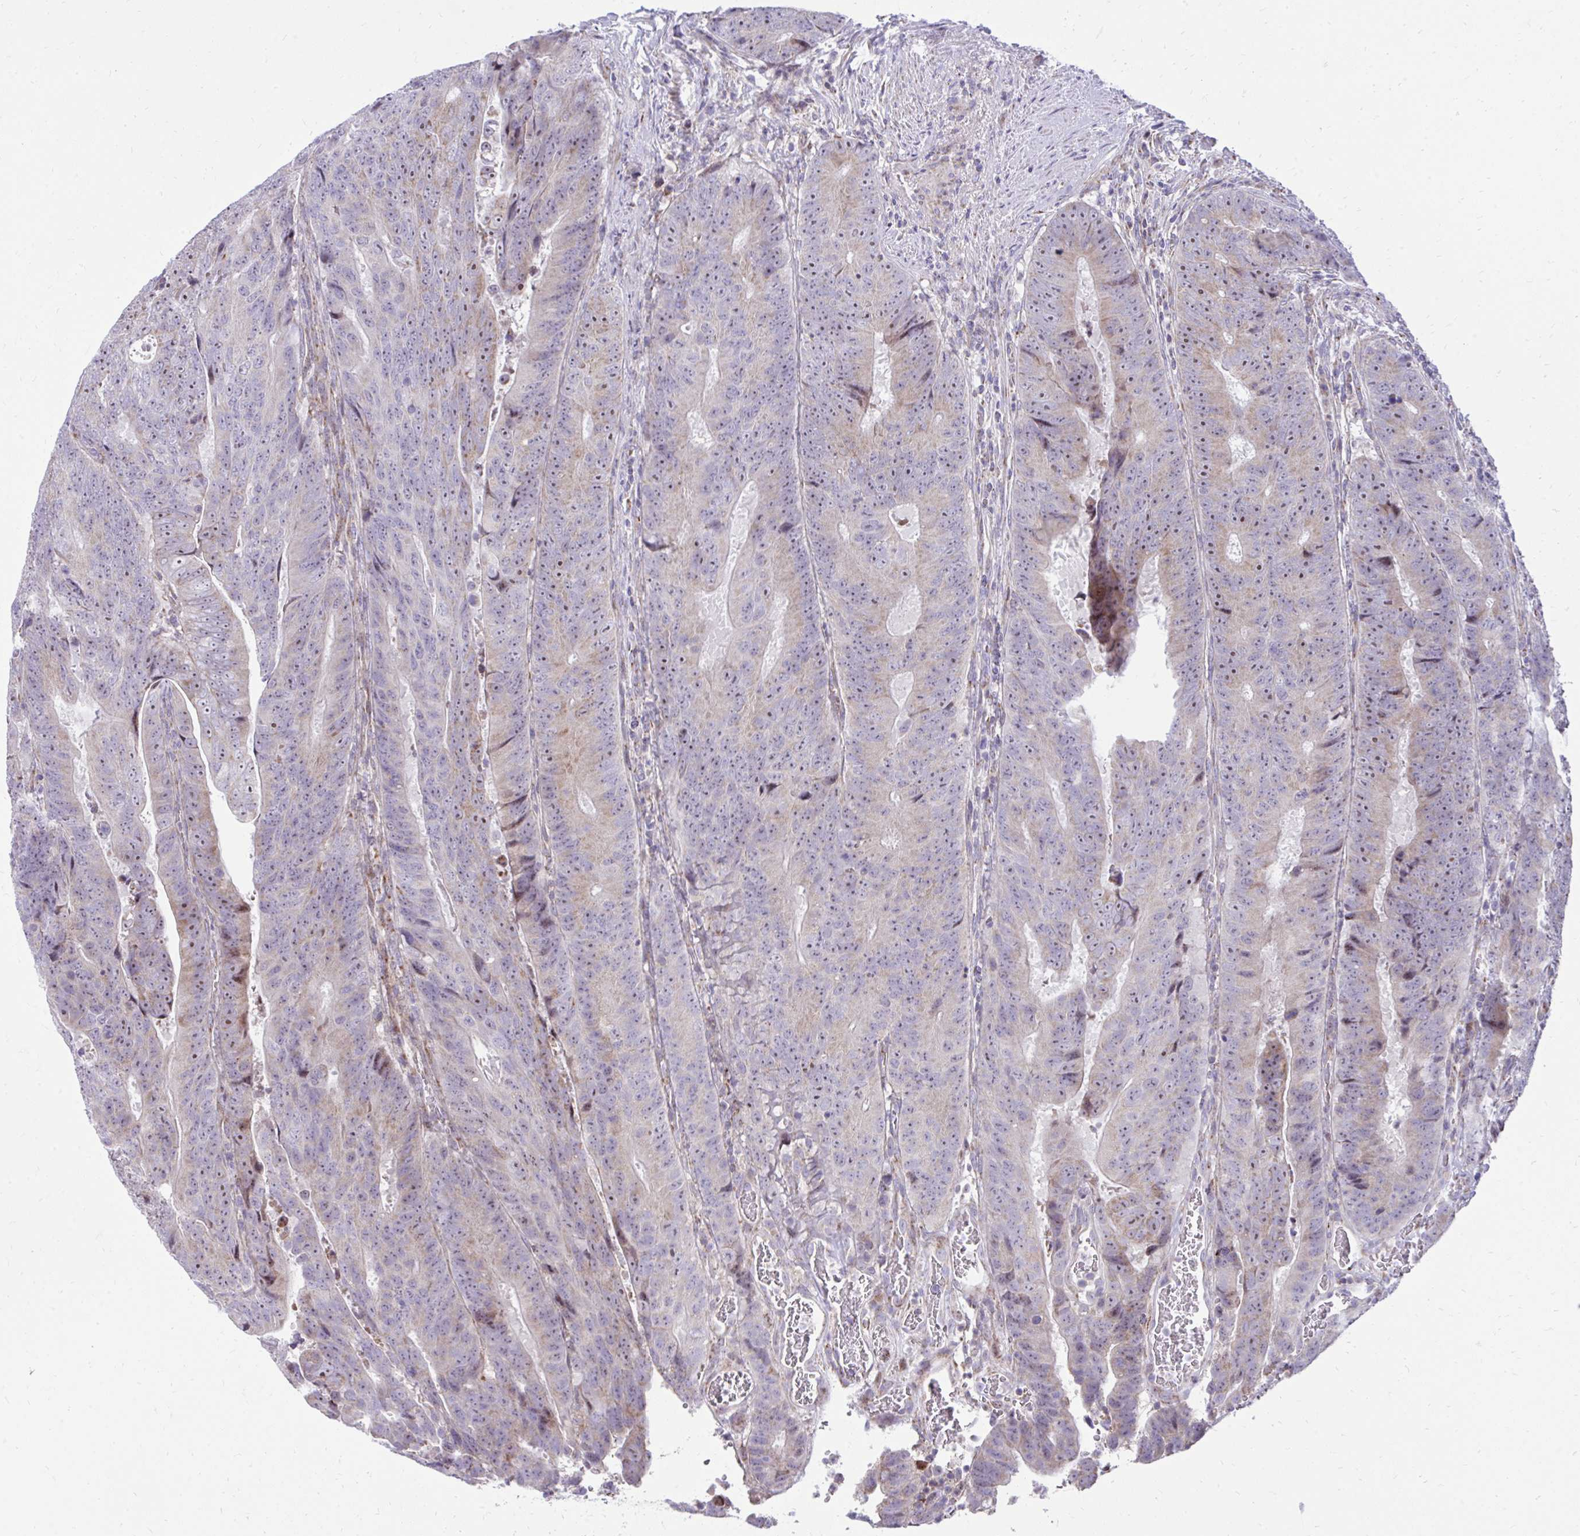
{"staining": {"intensity": "weak", "quantity": "<25%", "location": "cytoplasmic/membranous"}, "tissue": "colorectal cancer", "cell_type": "Tumor cells", "image_type": "cancer", "snomed": [{"axis": "morphology", "description": "Adenocarcinoma, NOS"}, {"axis": "topography", "description": "Colon"}], "caption": "Protein analysis of colorectal adenocarcinoma demonstrates no significant staining in tumor cells.", "gene": "GPRIN3", "patient": {"sex": "female", "age": 48}}